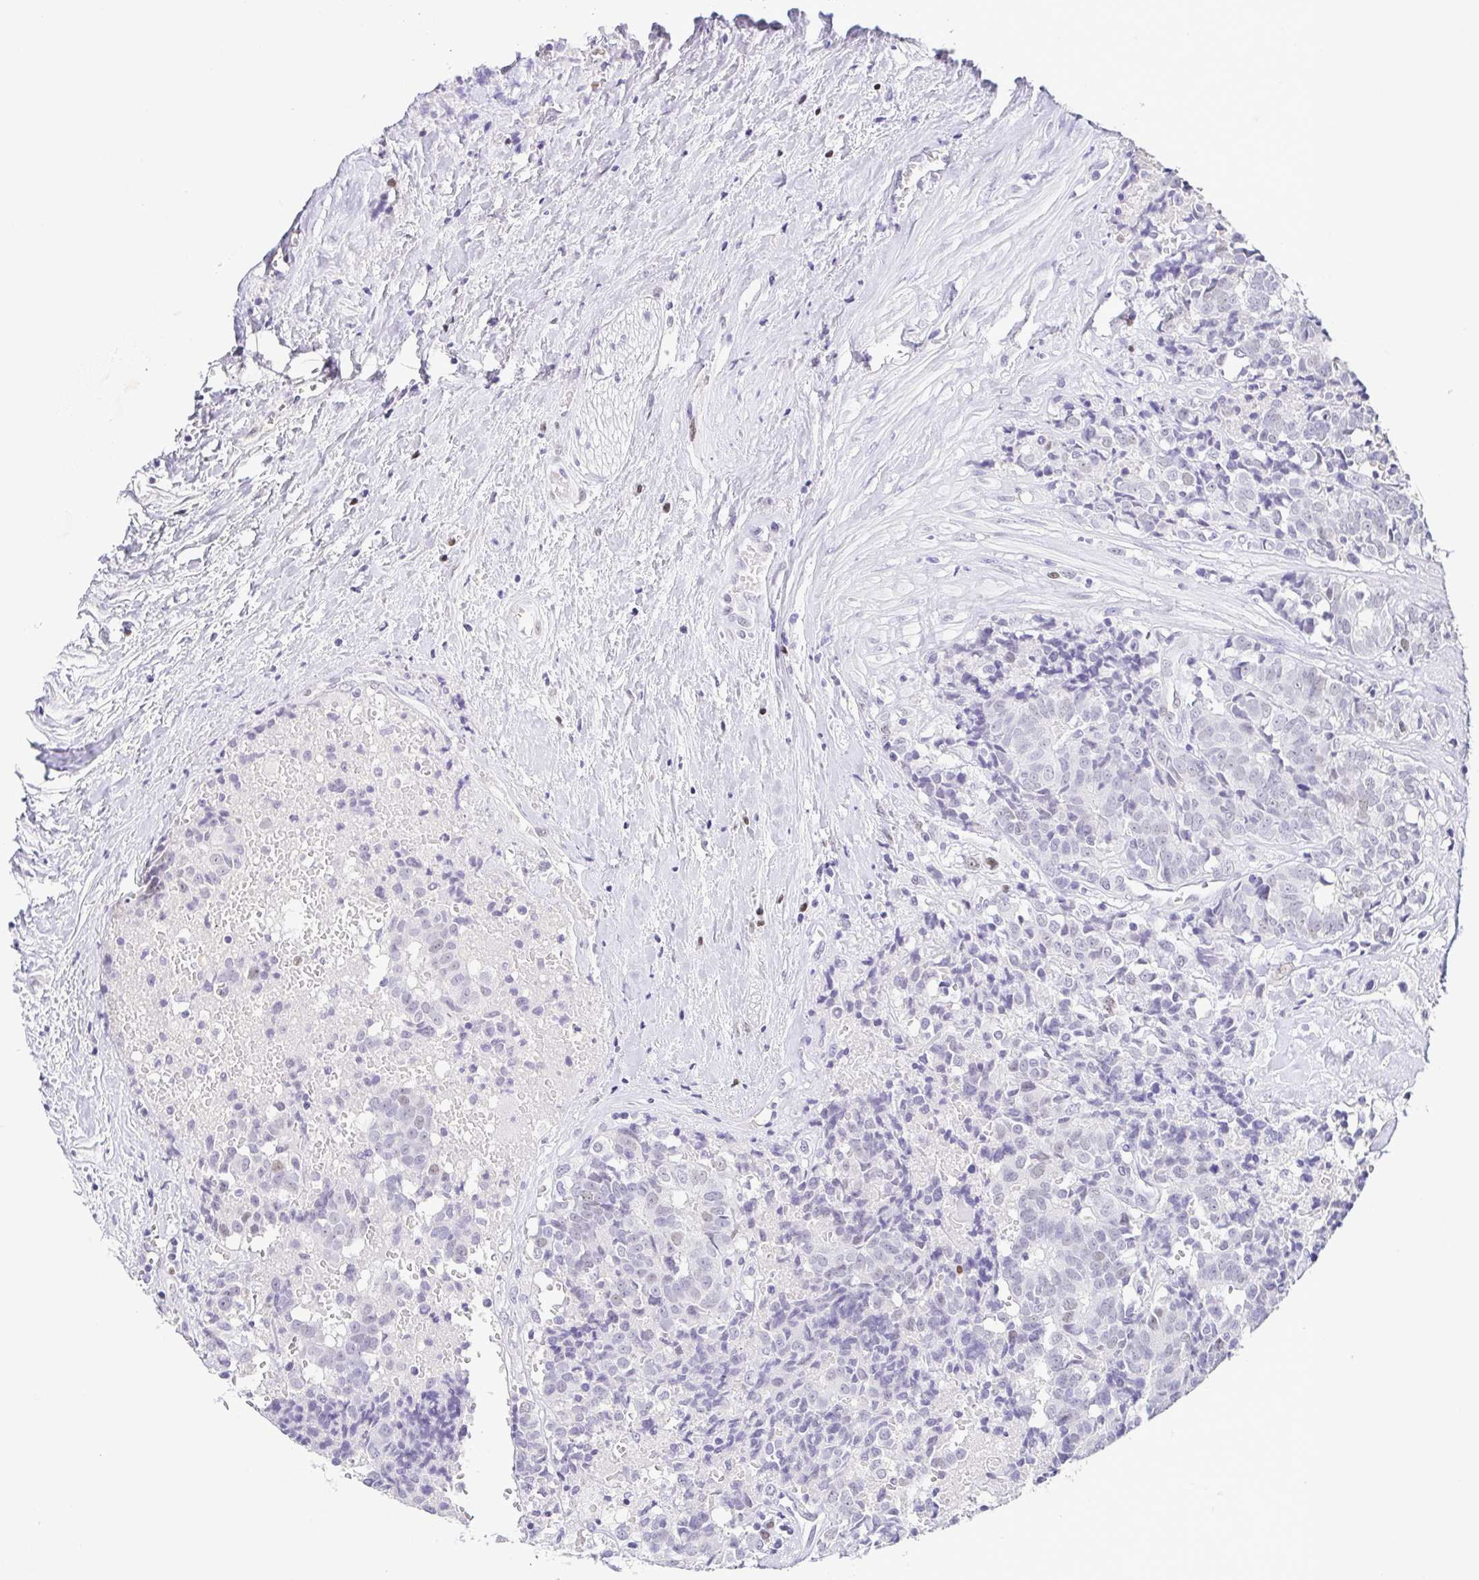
{"staining": {"intensity": "negative", "quantity": "none", "location": "none"}, "tissue": "prostate cancer", "cell_type": "Tumor cells", "image_type": "cancer", "snomed": [{"axis": "morphology", "description": "Adenocarcinoma, High grade"}, {"axis": "topography", "description": "Prostate and seminal vesicle, NOS"}], "caption": "IHC of human adenocarcinoma (high-grade) (prostate) reveals no expression in tumor cells.", "gene": "TCF3", "patient": {"sex": "male", "age": 60}}